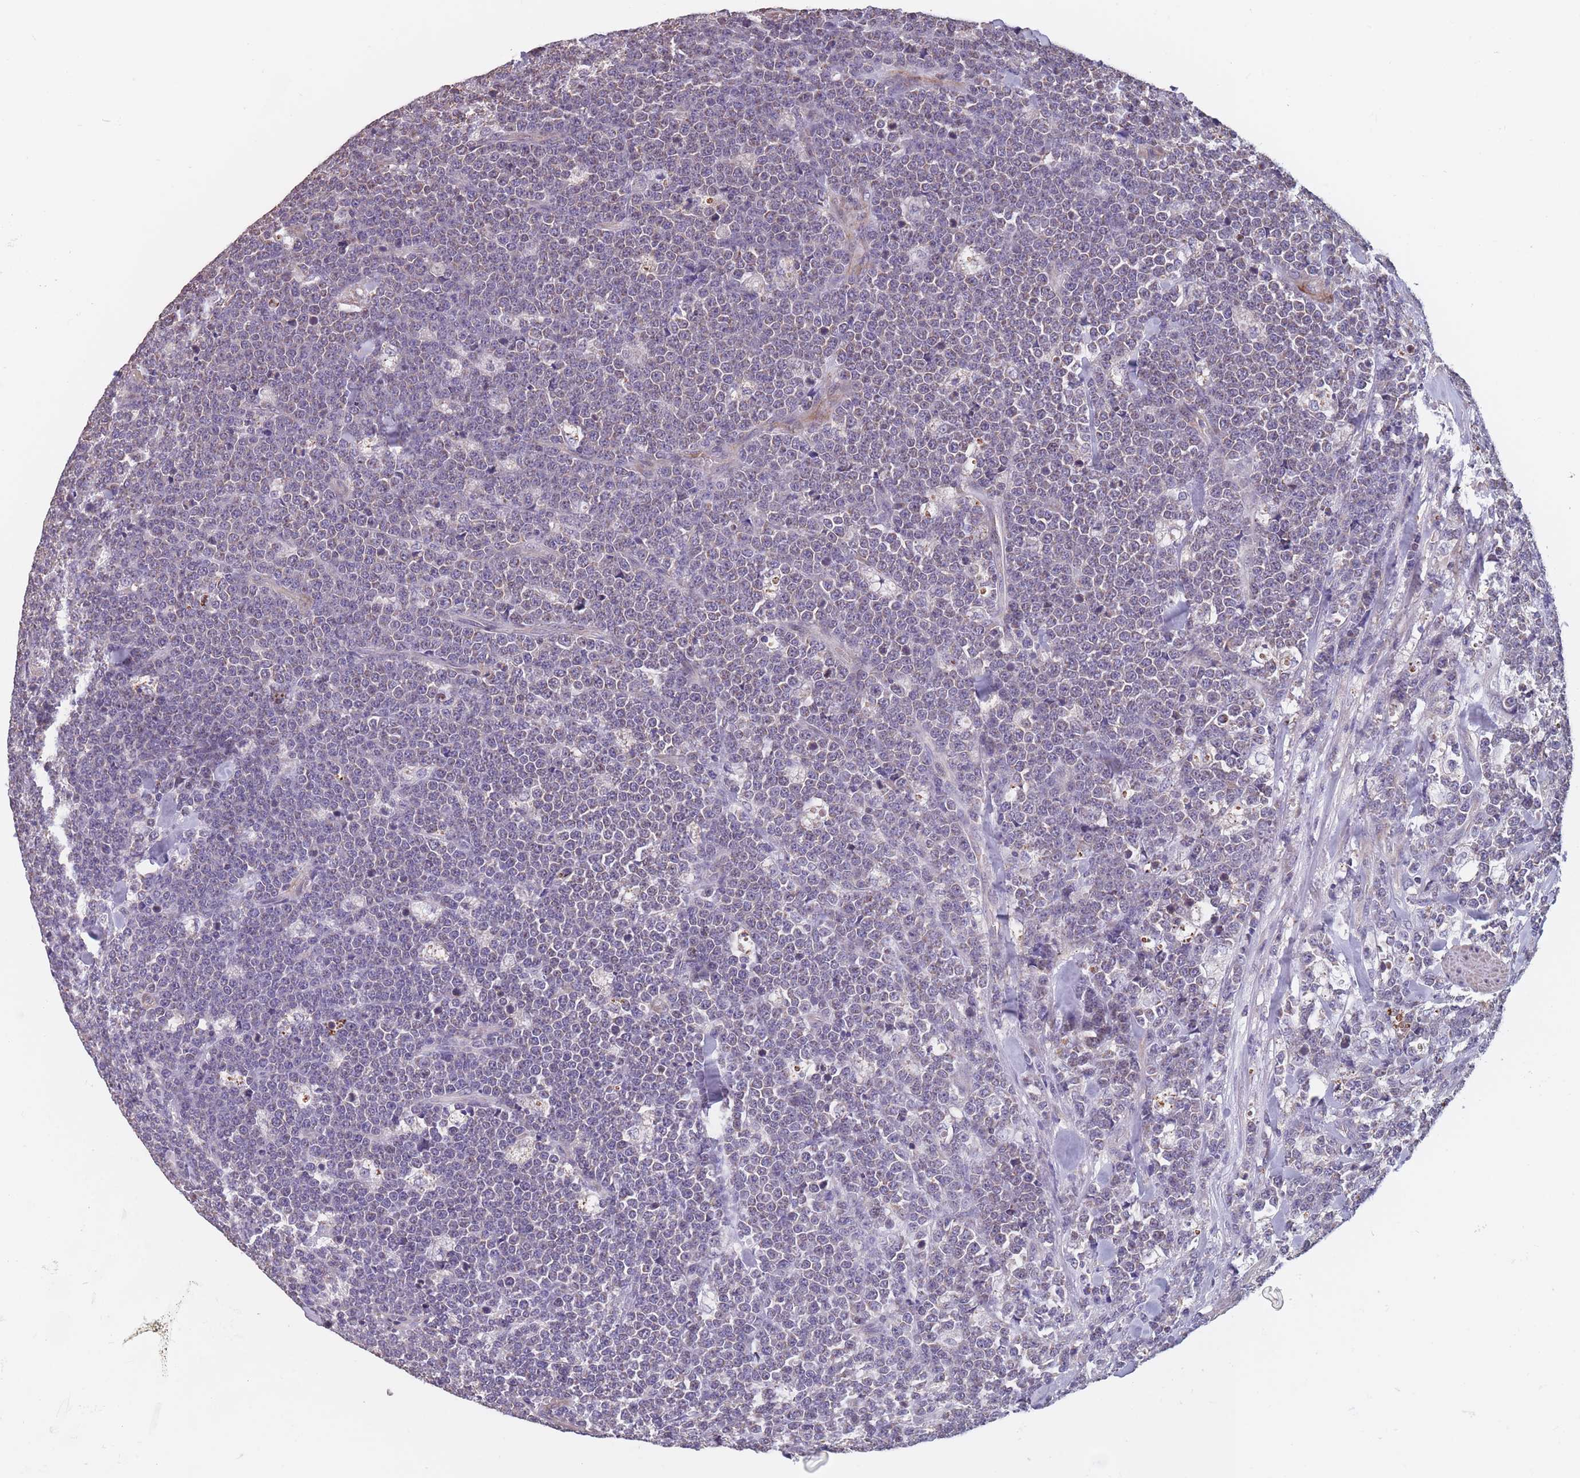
{"staining": {"intensity": "weak", "quantity": "25%-75%", "location": "cytoplasmic/membranous"}, "tissue": "lymphoma", "cell_type": "Tumor cells", "image_type": "cancer", "snomed": [{"axis": "morphology", "description": "Malignant lymphoma, non-Hodgkin's type, High grade"}, {"axis": "topography", "description": "Small intestine"}, {"axis": "topography", "description": "Colon"}], "caption": "High-grade malignant lymphoma, non-Hodgkin's type stained for a protein shows weak cytoplasmic/membranous positivity in tumor cells.", "gene": "TOMM40L", "patient": {"sex": "male", "age": 8}}